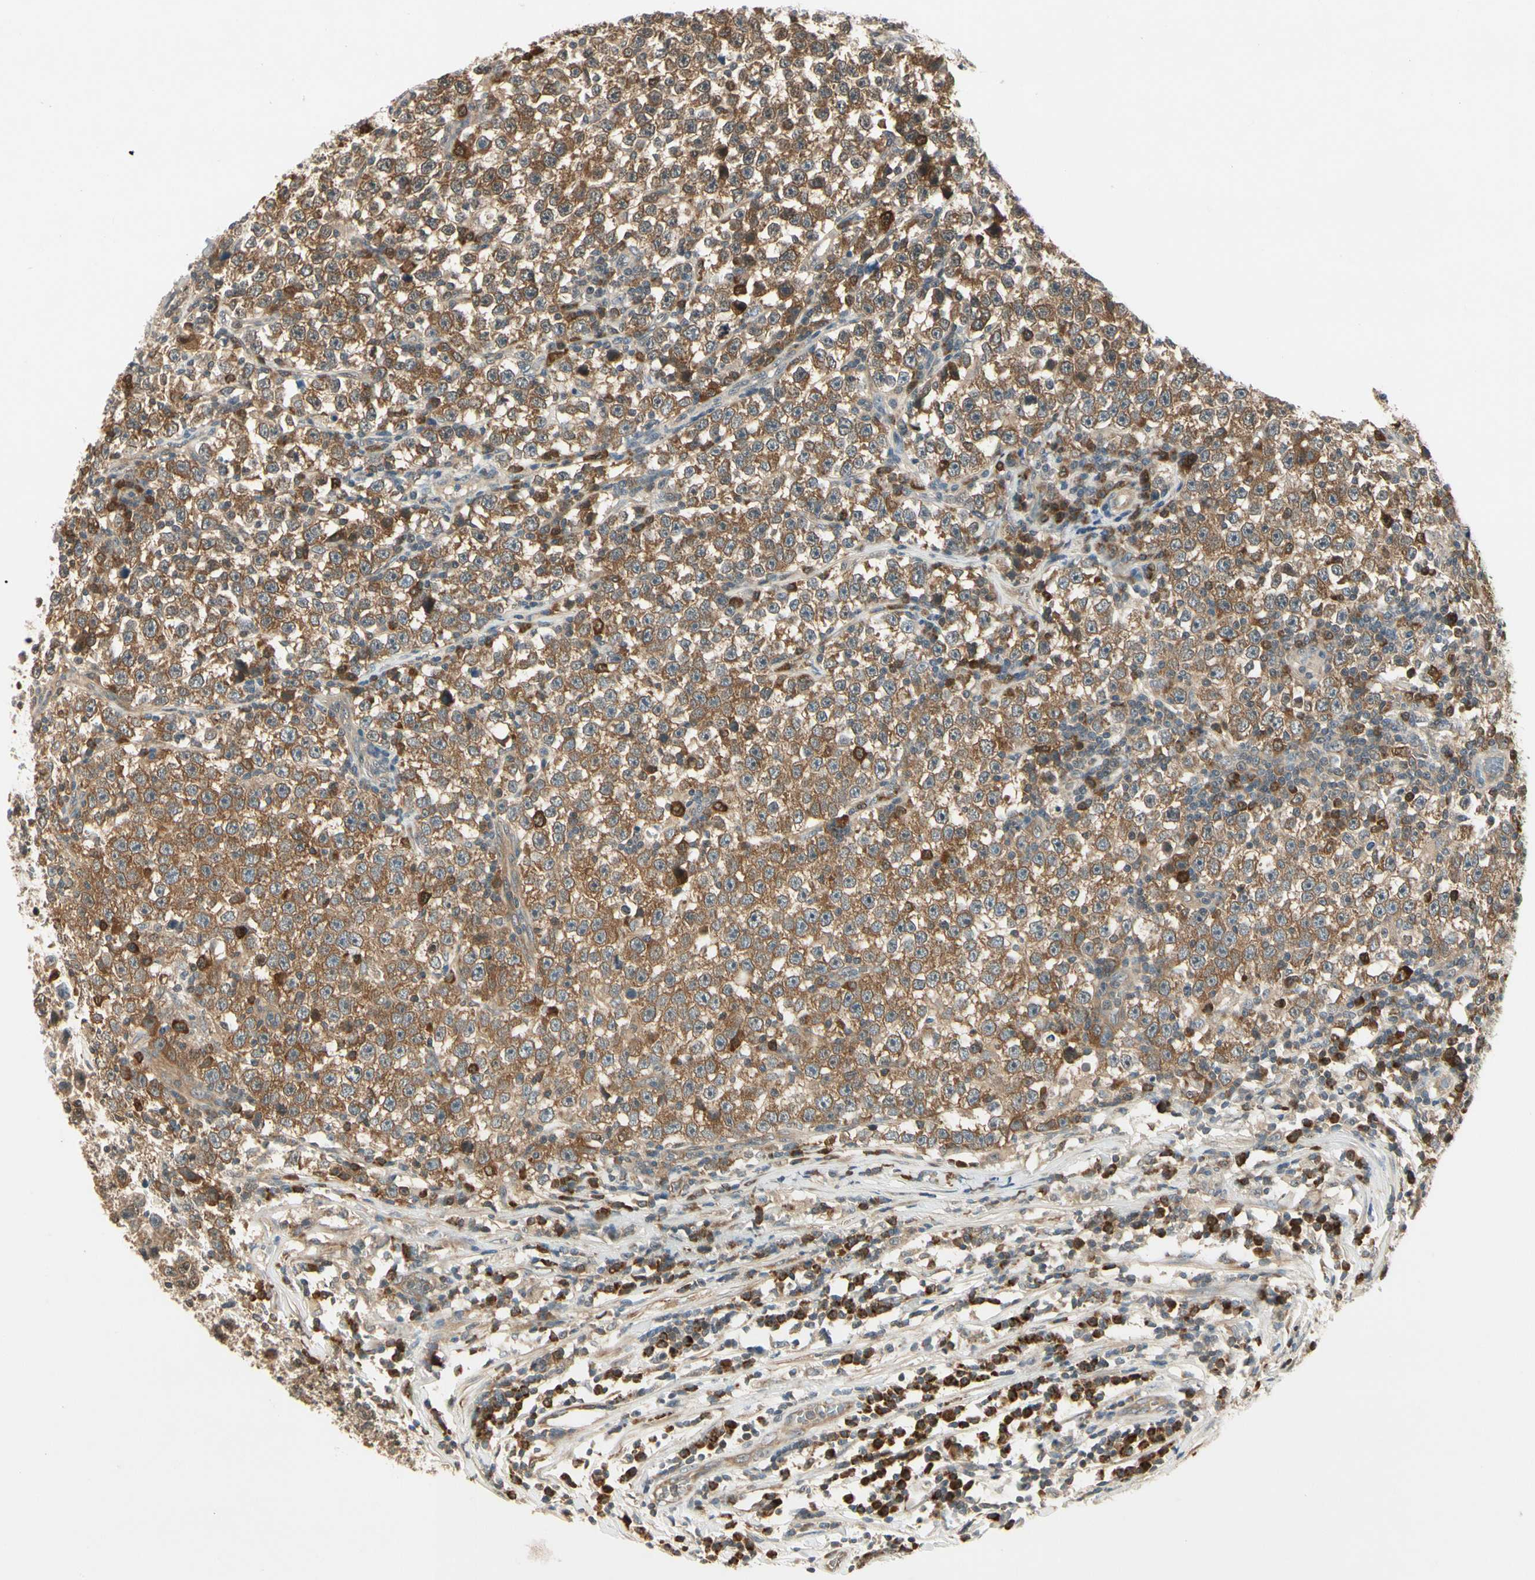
{"staining": {"intensity": "strong", "quantity": "<25%", "location": "cytoplasmic/membranous"}, "tissue": "testis cancer", "cell_type": "Tumor cells", "image_type": "cancer", "snomed": [{"axis": "morphology", "description": "Seminoma, NOS"}, {"axis": "topography", "description": "Testis"}], "caption": "Immunohistochemistry (DAB (3,3'-diaminobenzidine)) staining of human testis cancer reveals strong cytoplasmic/membranous protein expression in about <25% of tumor cells.", "gene": "IPO5", "patient": {"sex": "male", "age": 43}}